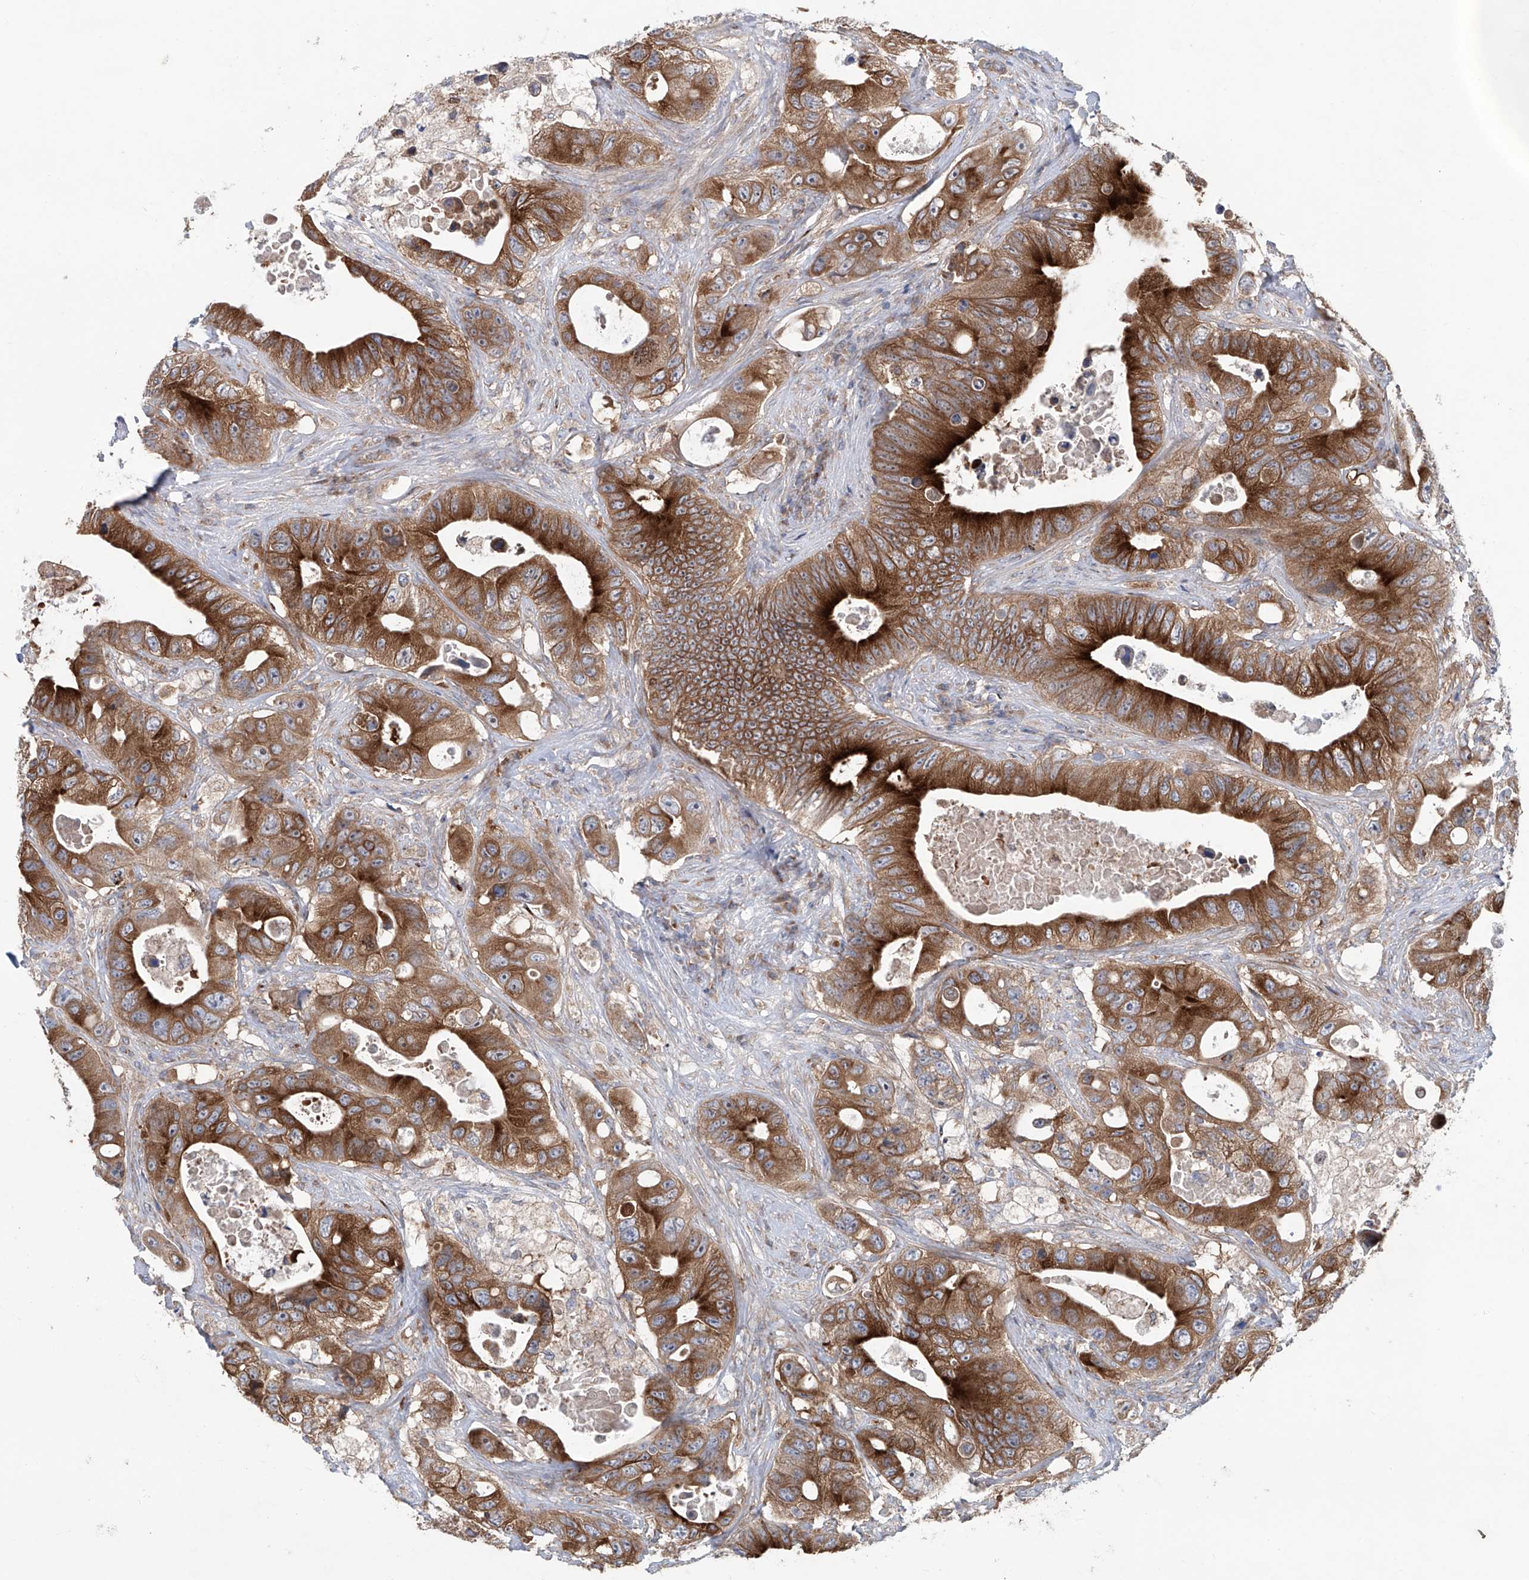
{"staining": {"intensity": "strong", "quantity": ">75%", "location": "cytoplasmic/membranous"}, "tissue": "colorectal cancer", "cell_type": "Tumor cells", "image_type": "cancer", "snomed": [{"axis": "morphology", "description": "Adenocarcinoma, NOS"}, {"axis": "topography", "description": "Colon"}], "caption": "About >75% of tumor cells in human colorectal cancer show strong cytoplasmic/membranous protein staining as visualized by brown immunohistochemical staining.", "gene": "KLC4", "patient": {"sex": "female", "age": 46}}